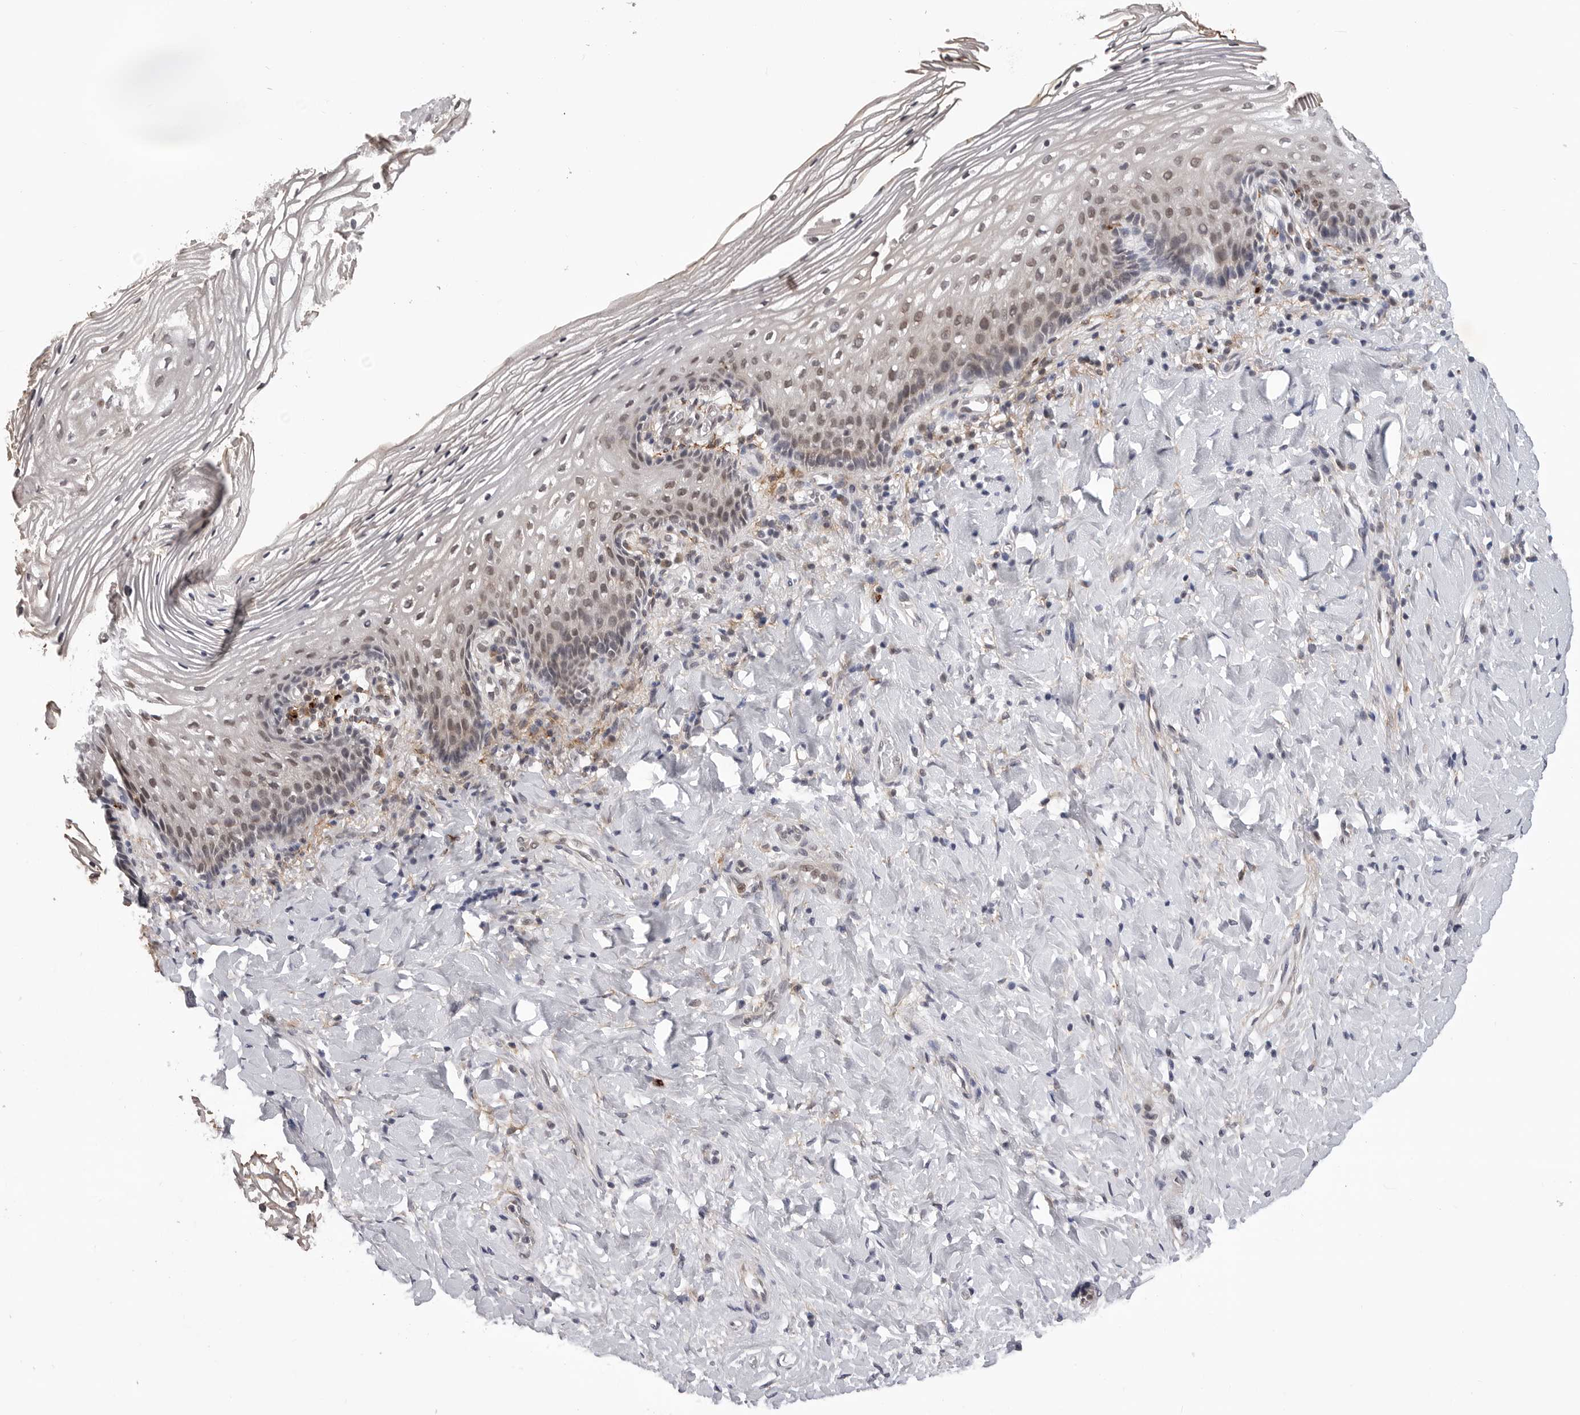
{"staining": {"intensity": "weak", "quantity": "25%-75%", "location": "cytoplasmic/membranous,nuclear"}, "tissue": "vagina", "cell_type": "Squamous epithelial cells", "image_type": "normal", "snomed": [{"axis": "morphology", "description": "Normal tissue, NOS"}, {"axis": "topography", "description": "Vagina"}], "caption": "Immunohistochemistry histopathology image of benign human vagina stained for a protein (brown), which exhibits low levels of weak cytoplasmic/membranous,nuclear staining in about 25%-75% of squamous epithelial cells.", "gene": "KIAA1614", "patient": {"sex": "female", "age": 60}}